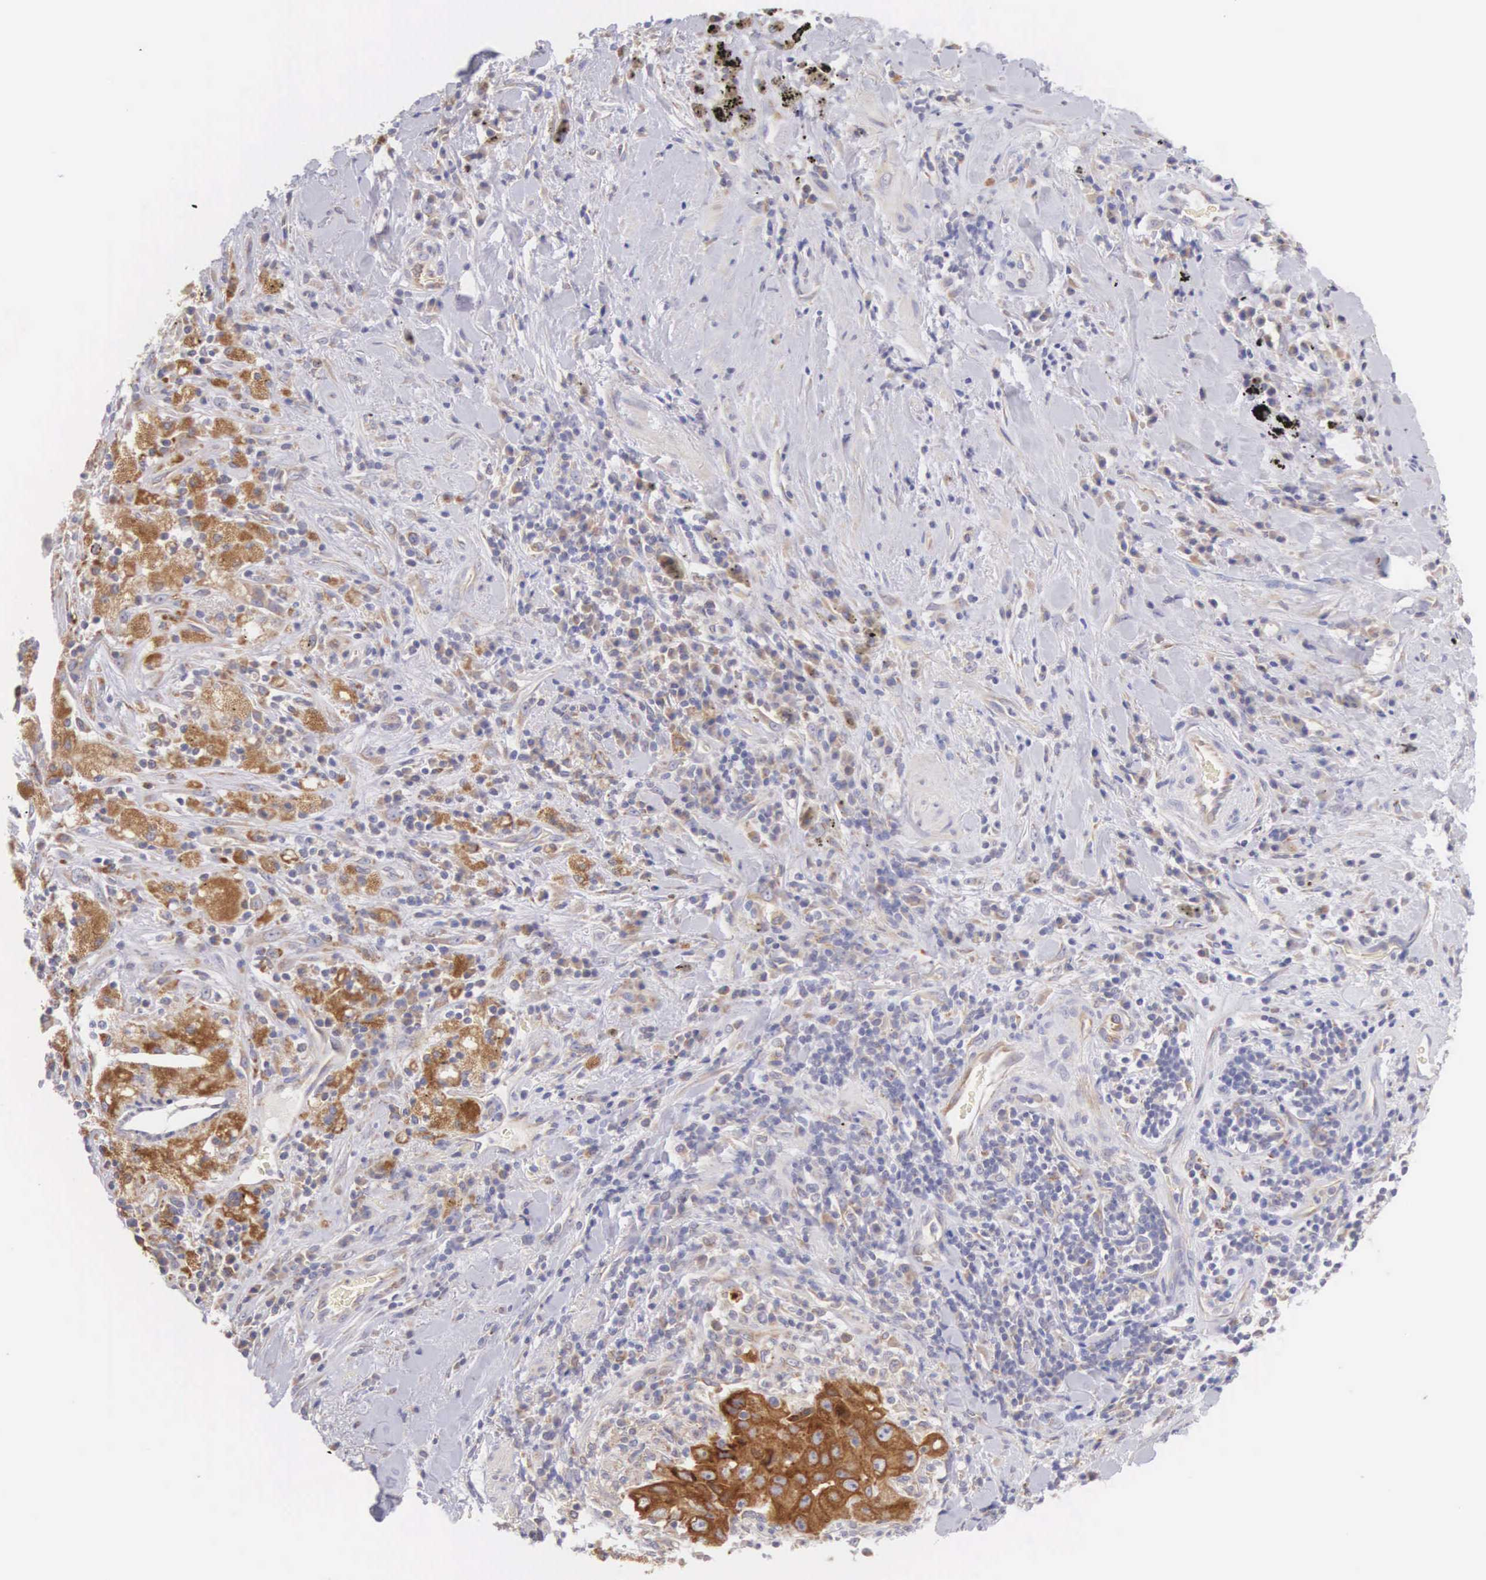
{"staining": {"intensity": "strong", "quantity": ">75%", "location": "cytoplasmic/membranous"}, "tissue": "lung cancer", "cell_type": "Tumor cells", "image_type": "cancer", "snomed": [{"axis": "morphology", "description": "Squamous cell carcinoma, NOS"}, {"axis": "topography", "description": "Lung"}], "caption": "A high amount of strong cytoplasmic/membranous positivity is seen in approximately >75% of tumor cells in lung cancer (squamous cell carcinoma) tissue. Using DAB (brown) and hematoxylin (blue) stains, captured at high magnification using brightfield microscopy.", "gene": "NSDHL", "patient": {"sex": "male", "age": 64}}